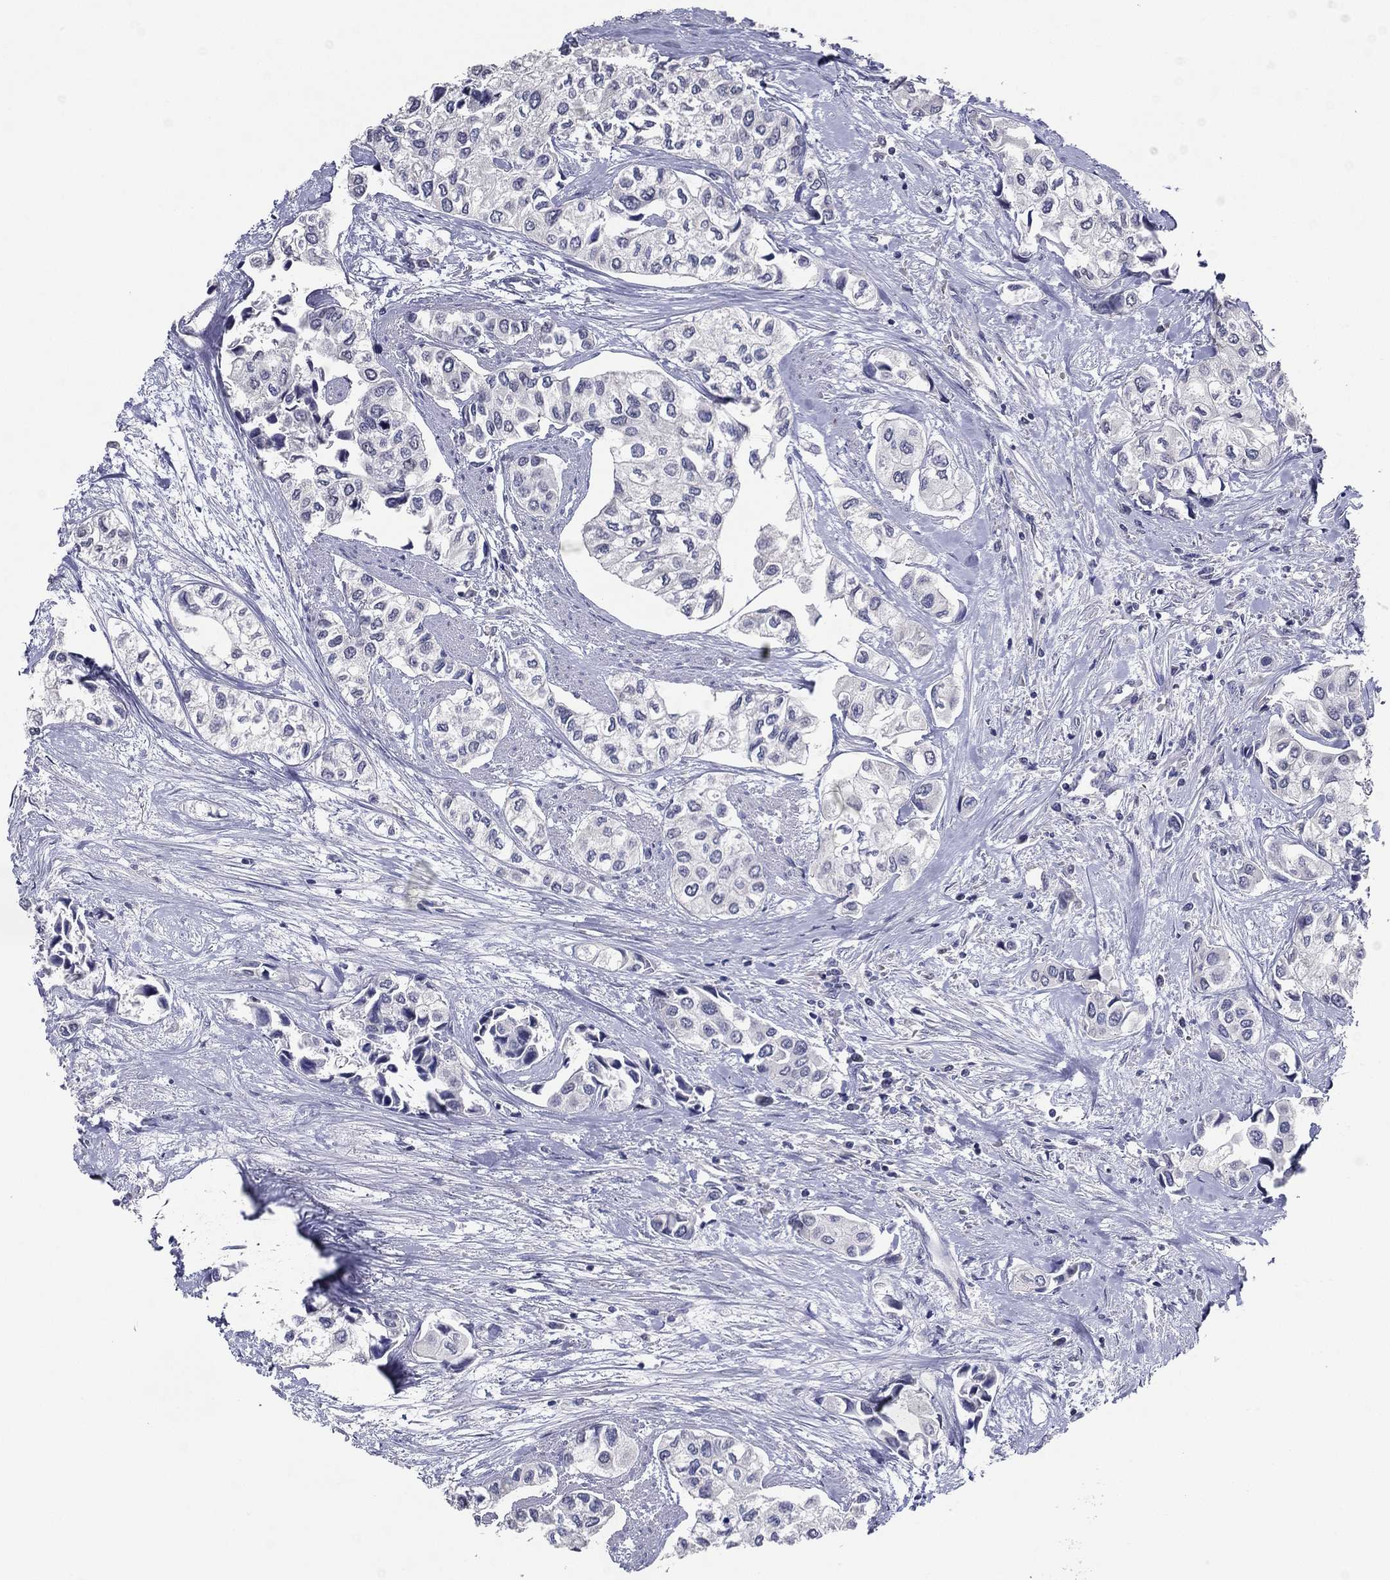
{"staining": {"intensity": "negative", "quantity": "none", "location": "none"}, "tissue": "urothelial cancer", "cell_type": "Tumor cells", "image_type": "cancer", "snomed": [{"axis": "morphology", "description": "Urothelial carcinoma, High grade"}, {"axis": "topography", "description": "Urinary bladder"}], "caption": "A high-resolution histopathology image shows IHC staining of urothelial carcinoma (high-grade), which shows no significant expression in tumor cells.", "gene": "TFAP2A", "patient": {"sex": "male", "age": 73}}